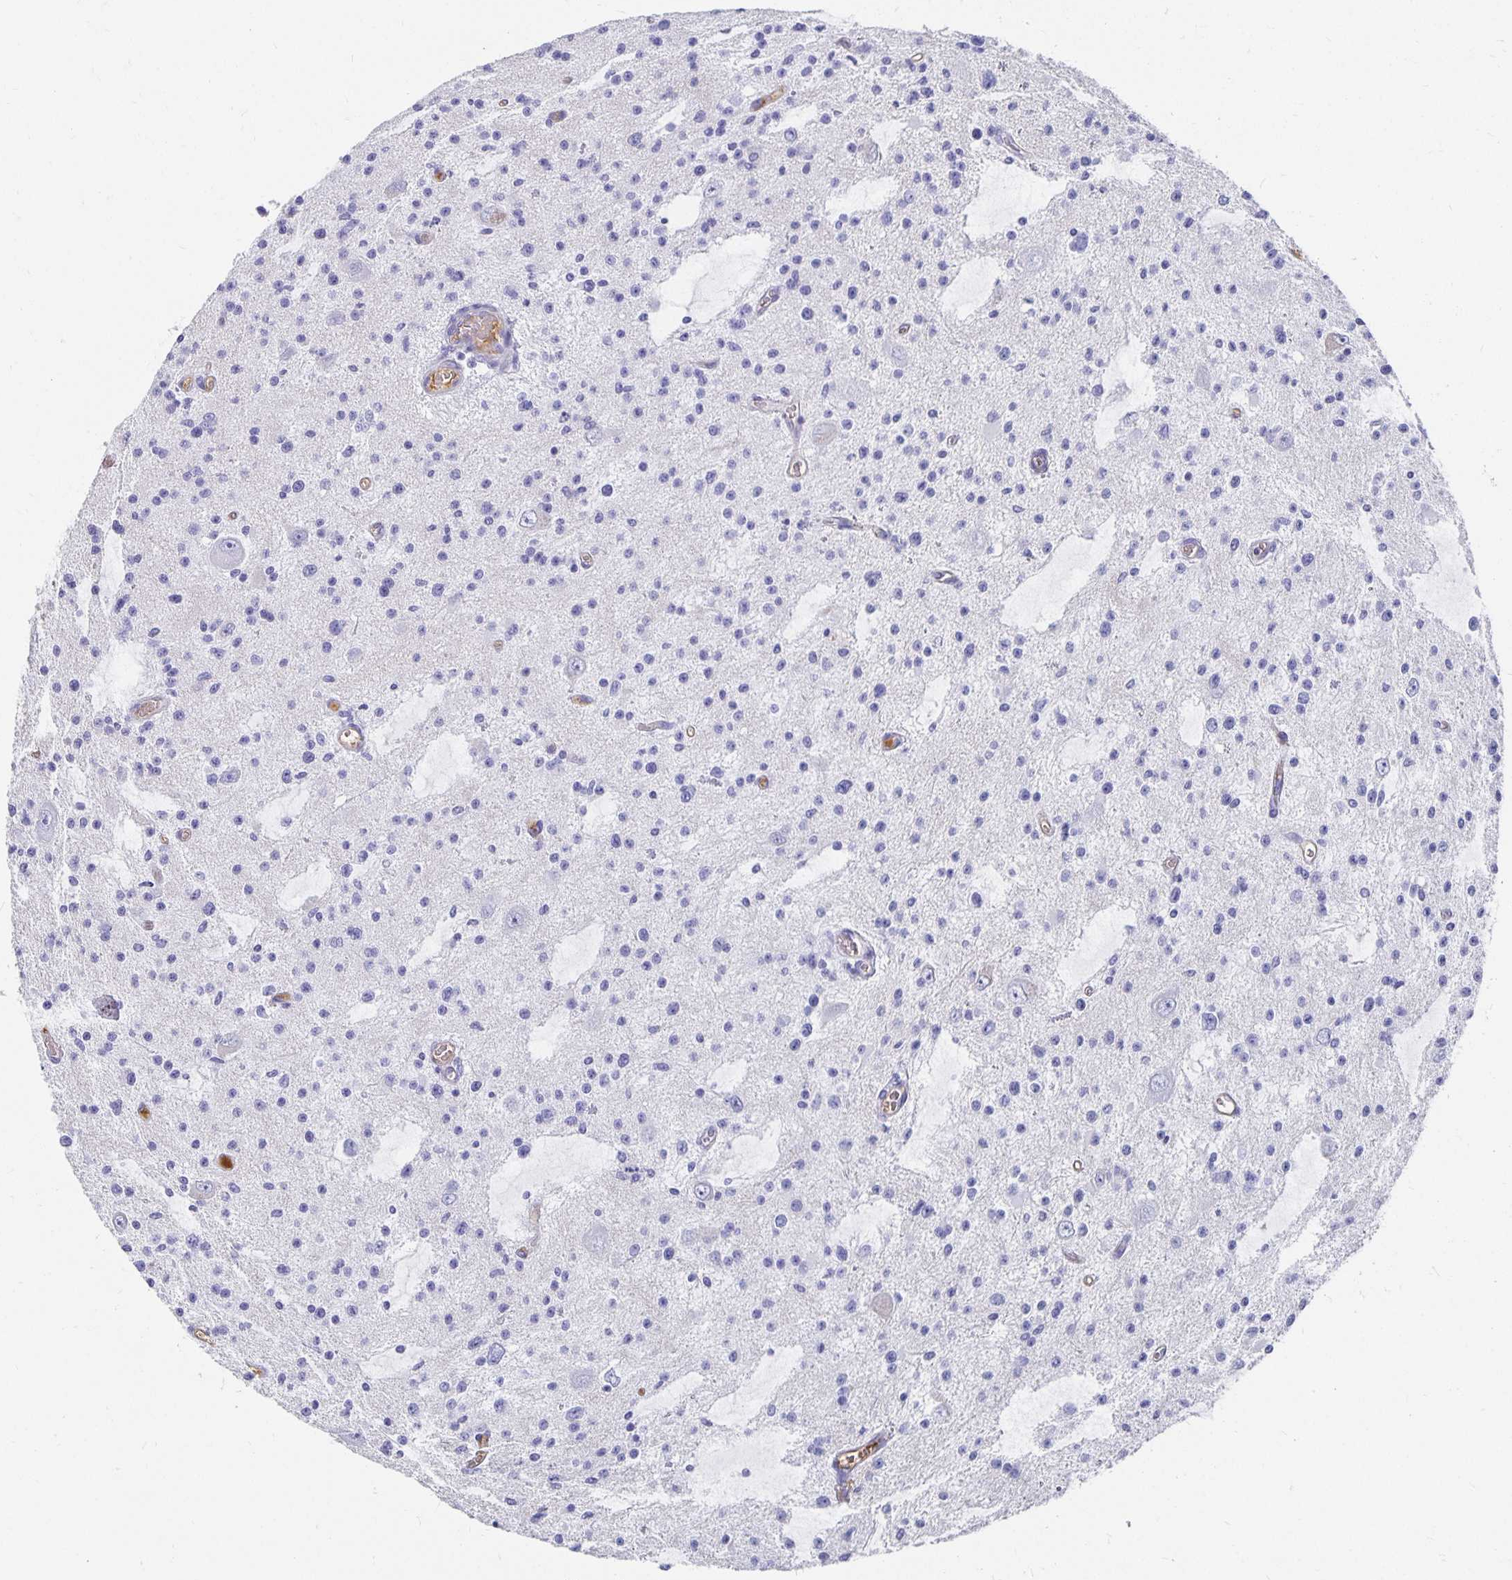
{"staining": {"intensity": "negative", "quantity": "none", "location": "none"}, "tissue": "glioma", "cell_type": "Tumor cells", "image_type": "cancer", "snomed": [{"axis": "morphology", "description": "Glioma, malignant, Low grade"}, {"axis": "topography", "description": "Brain"}], "caption": "Human malignant glioma (low-grade) stained for a protein using IHC exhibits no staining in tumor cells.", "gene": "APOB", "patient": {"sex": "male", "age": 43}}